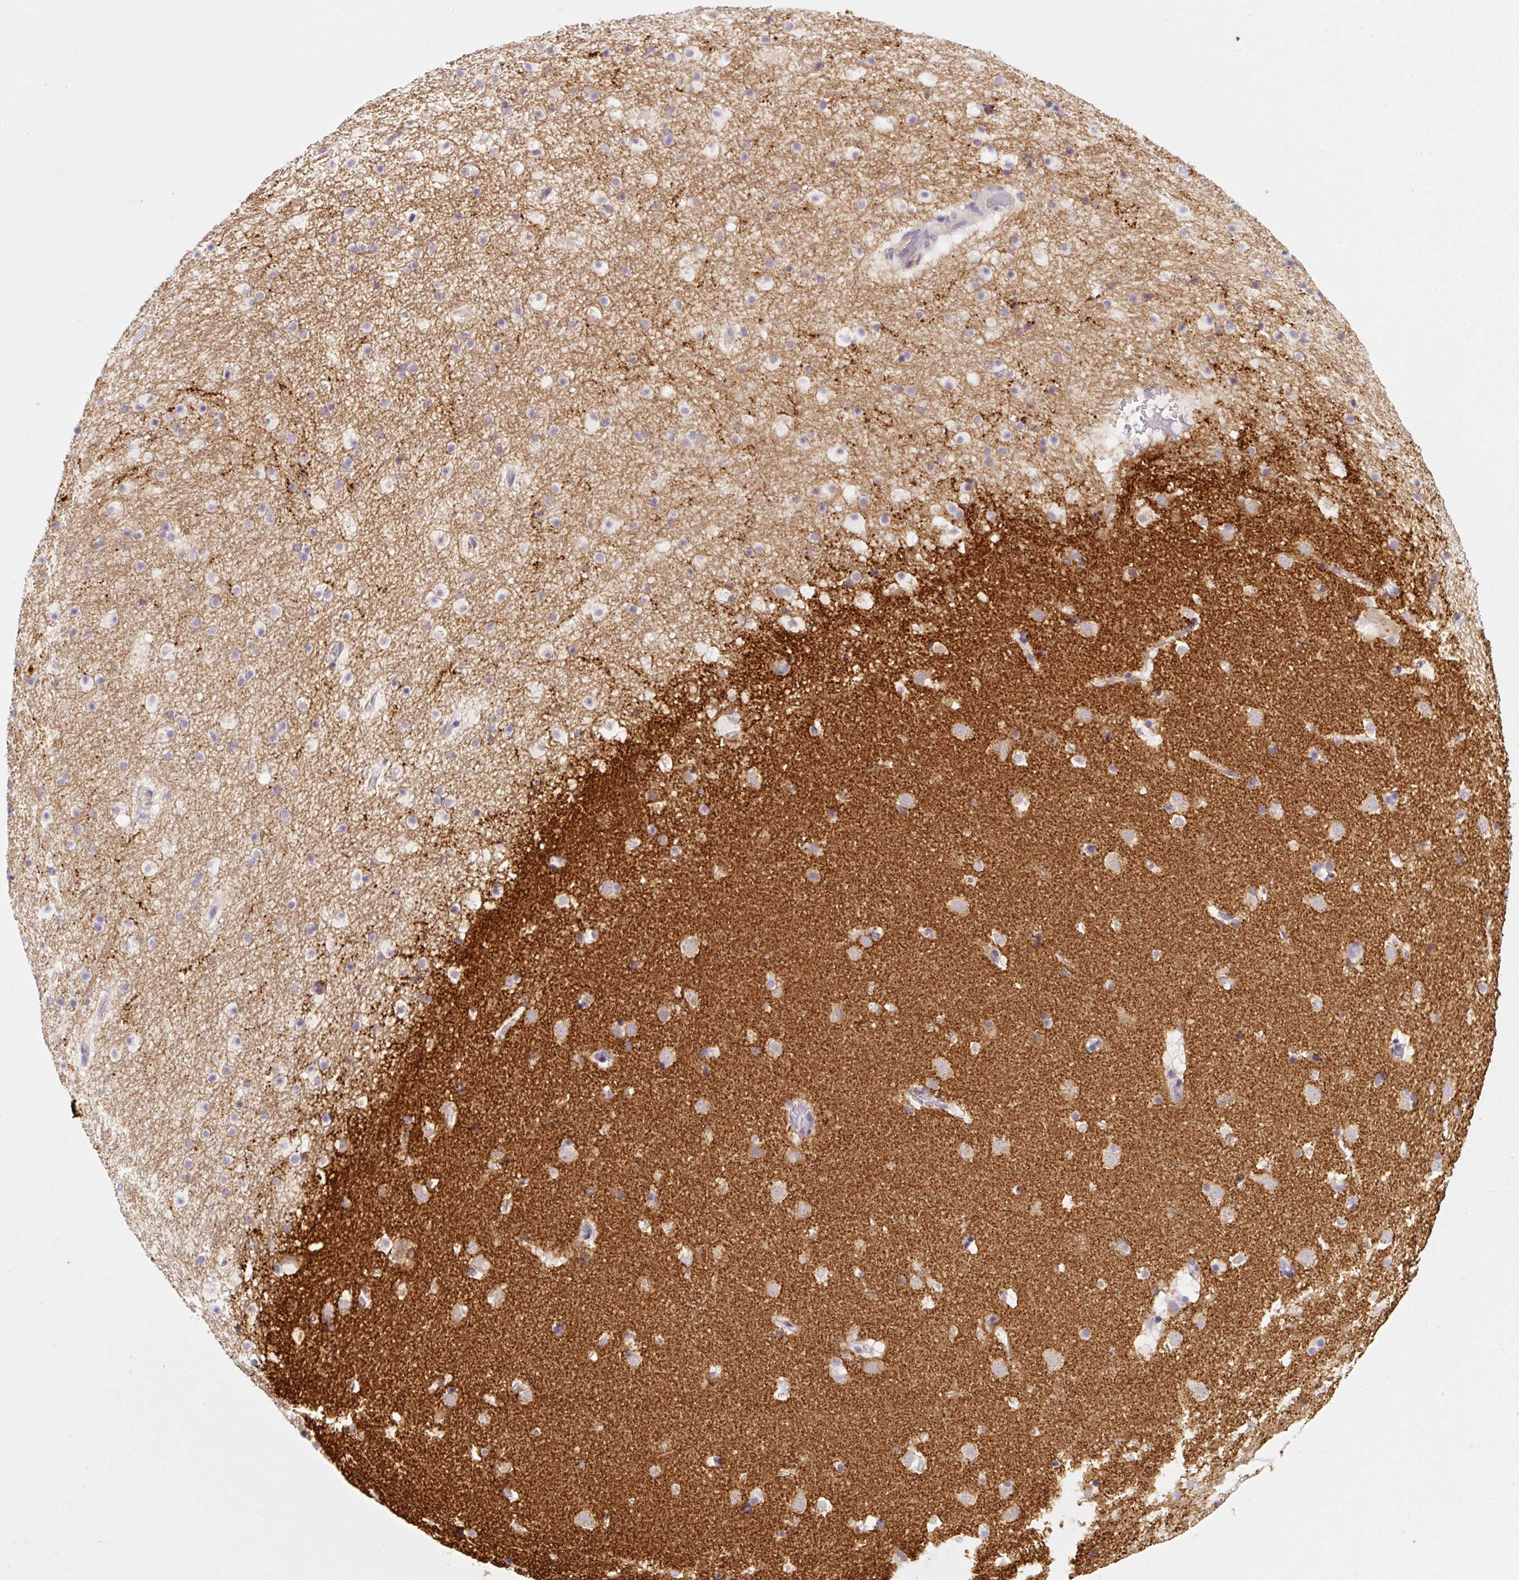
{"staining": {"intensity": "negative", "quantity": "none", "location": "none"}, "tissue": "caudate", "cell_type": "Glial cells", "image_type": "normal", "snomed": [{"axis": "morphology", "description": "Normal tissue, NOS"}, {"axis": "topography", "description": "Lateral ventricle wall"}], "caption": "Caudate was stained to show a protein in brown. There is no significant positivity in glial cells. (Immunohistochemistry (ihc), brightfield microscopy, high magnification).", "gene": "SYP", "patient": {"sex": "male", "age": 37}}